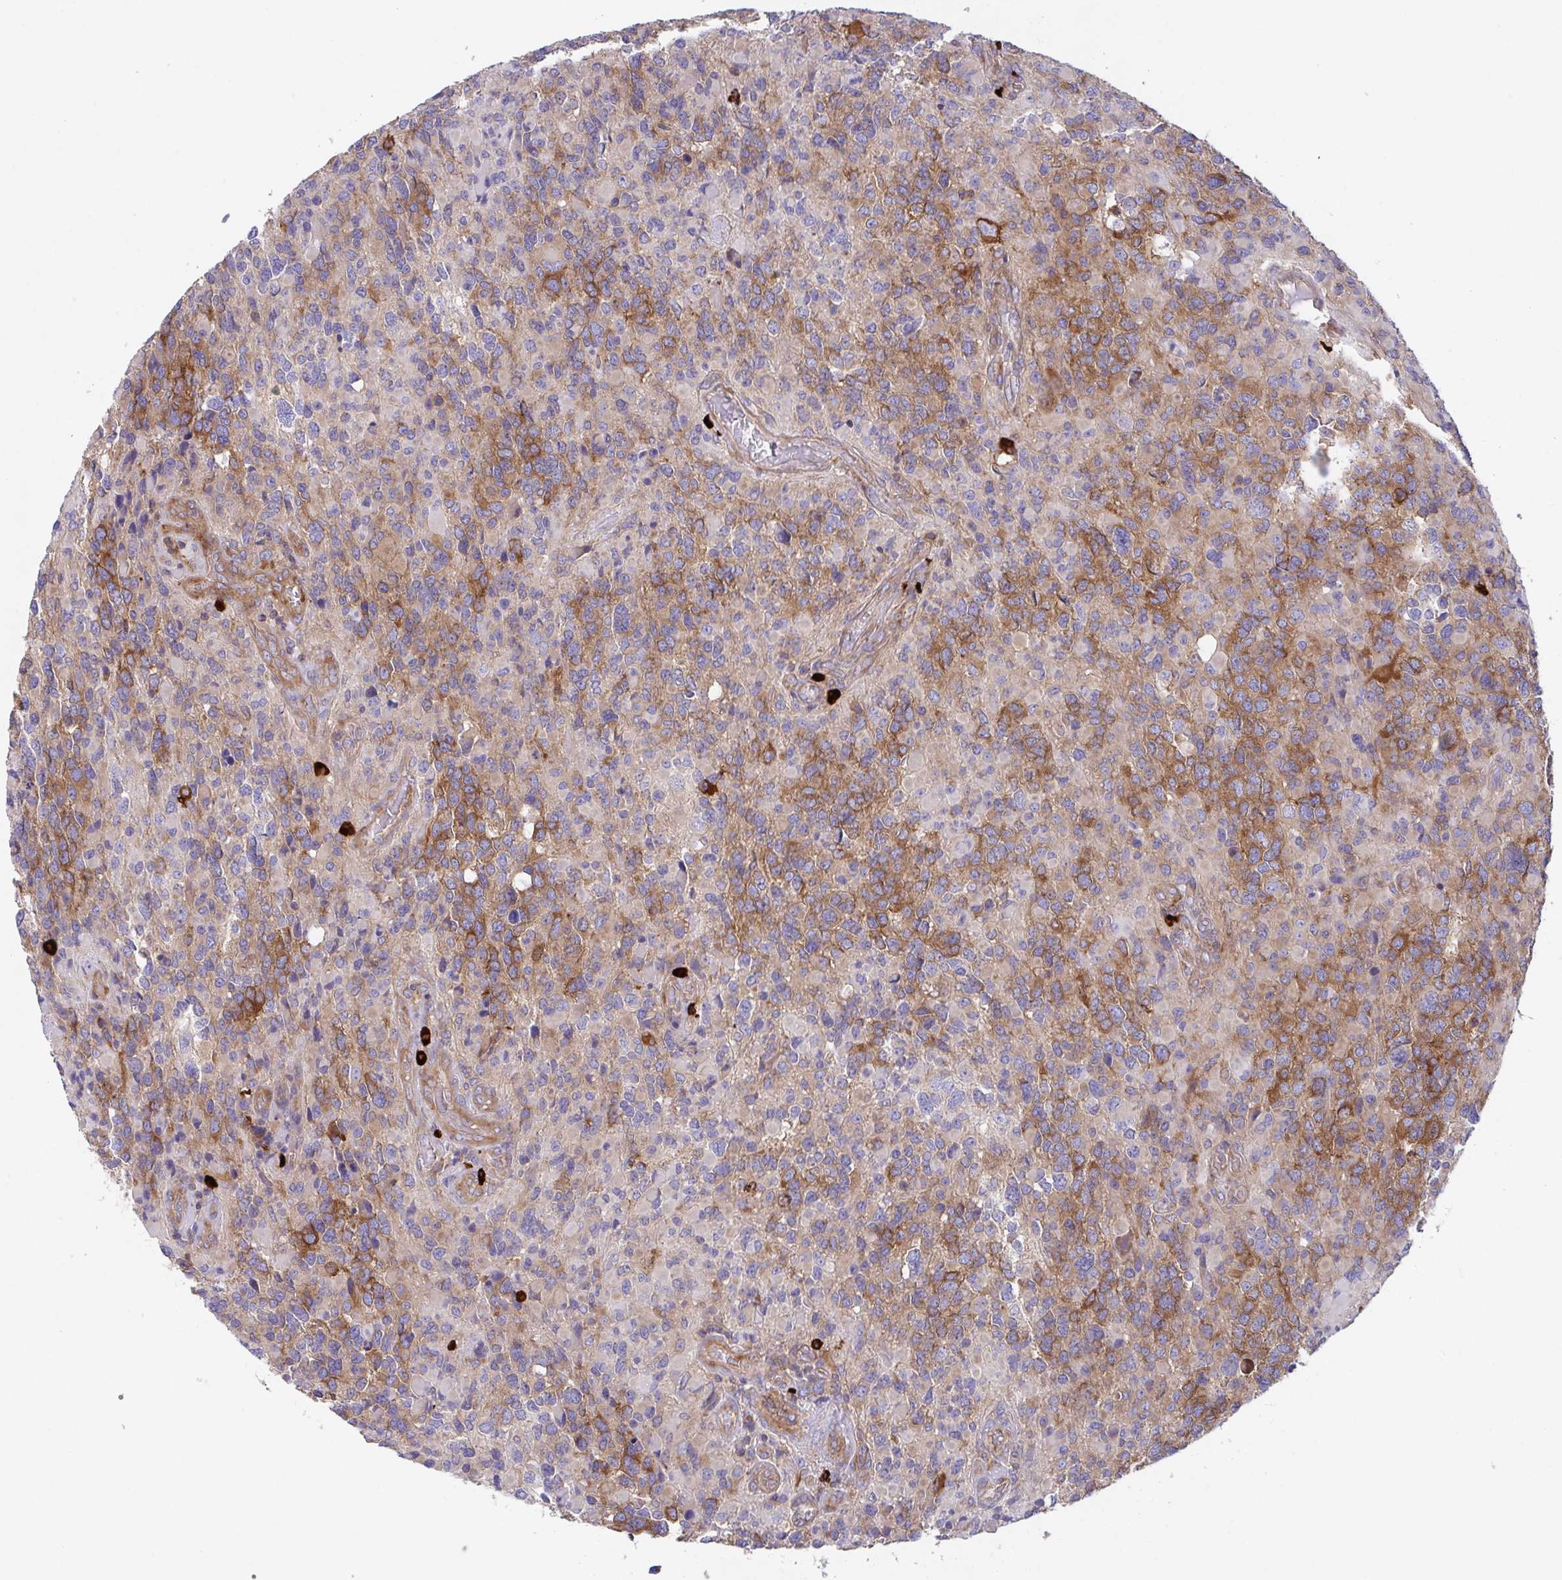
{"staining": {"intensity": "moderate", "quantity": "25%-75%", "location": "cytoplasmic/membranous"}, "tissue": "glioma", "cell_type": "Tumor cells", "image_type": "cancer", "snomed": [{"axis": "morphology", "description": "Glioma, malignant, High grade"}, {"axis": "topography", "description": "Brain"}], "caption": "Immunohistochemistry (DAB) staining of human glioma reveals moderate cytoplasmic/membranous protein staining in about 25%-75% of tumor cells.", "gene": "YARS2", "patient": {"sex": "female", "age": 40}}